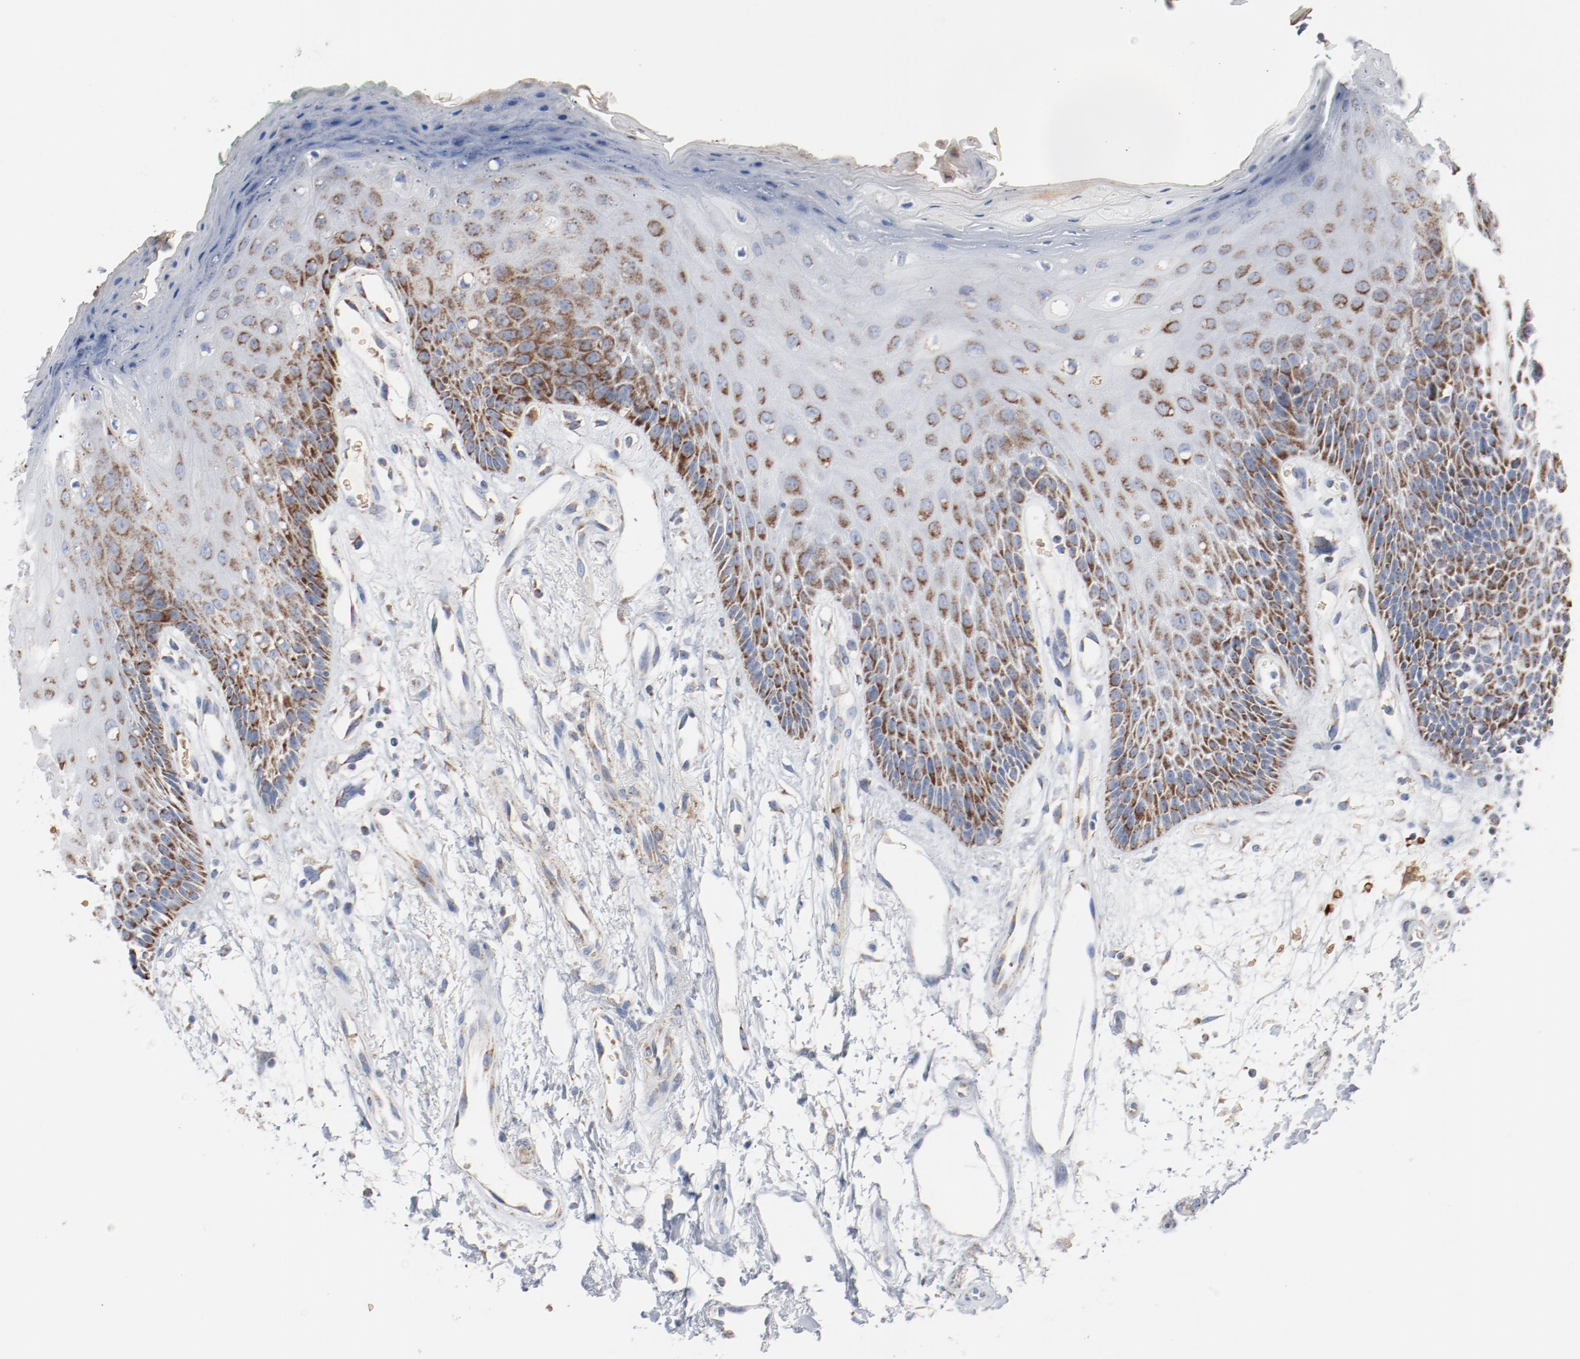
{"staining": {"intensity": "moderate", "quantity": ">75%", "location": "cytoplasmic/membranous"}, "tissue": "oral mucosa", "cell_type": "Squamous epithelial cells", "image_type": "normal", "snomed": [{"axis": "morphology", "description": "Normal tissue, NOS"}, {"axis": "morphology", "description": "Squamous cell carcinoma, NOS"}, {"axis": "topography", "description": "Skeletal muscle"}, {"axis": "topography", "description": "Oral tissue"}, {"axis": "topography", "description": "Head-Neck"}], "caption": "Squamous epithelial cells display medium levels of moderate cytoplasmic/membranous staining in approximately >75% of cells in benign human oral mucosa.", "gene": "NDUFB8", "patient": {"sex": "female", "age": 84}}